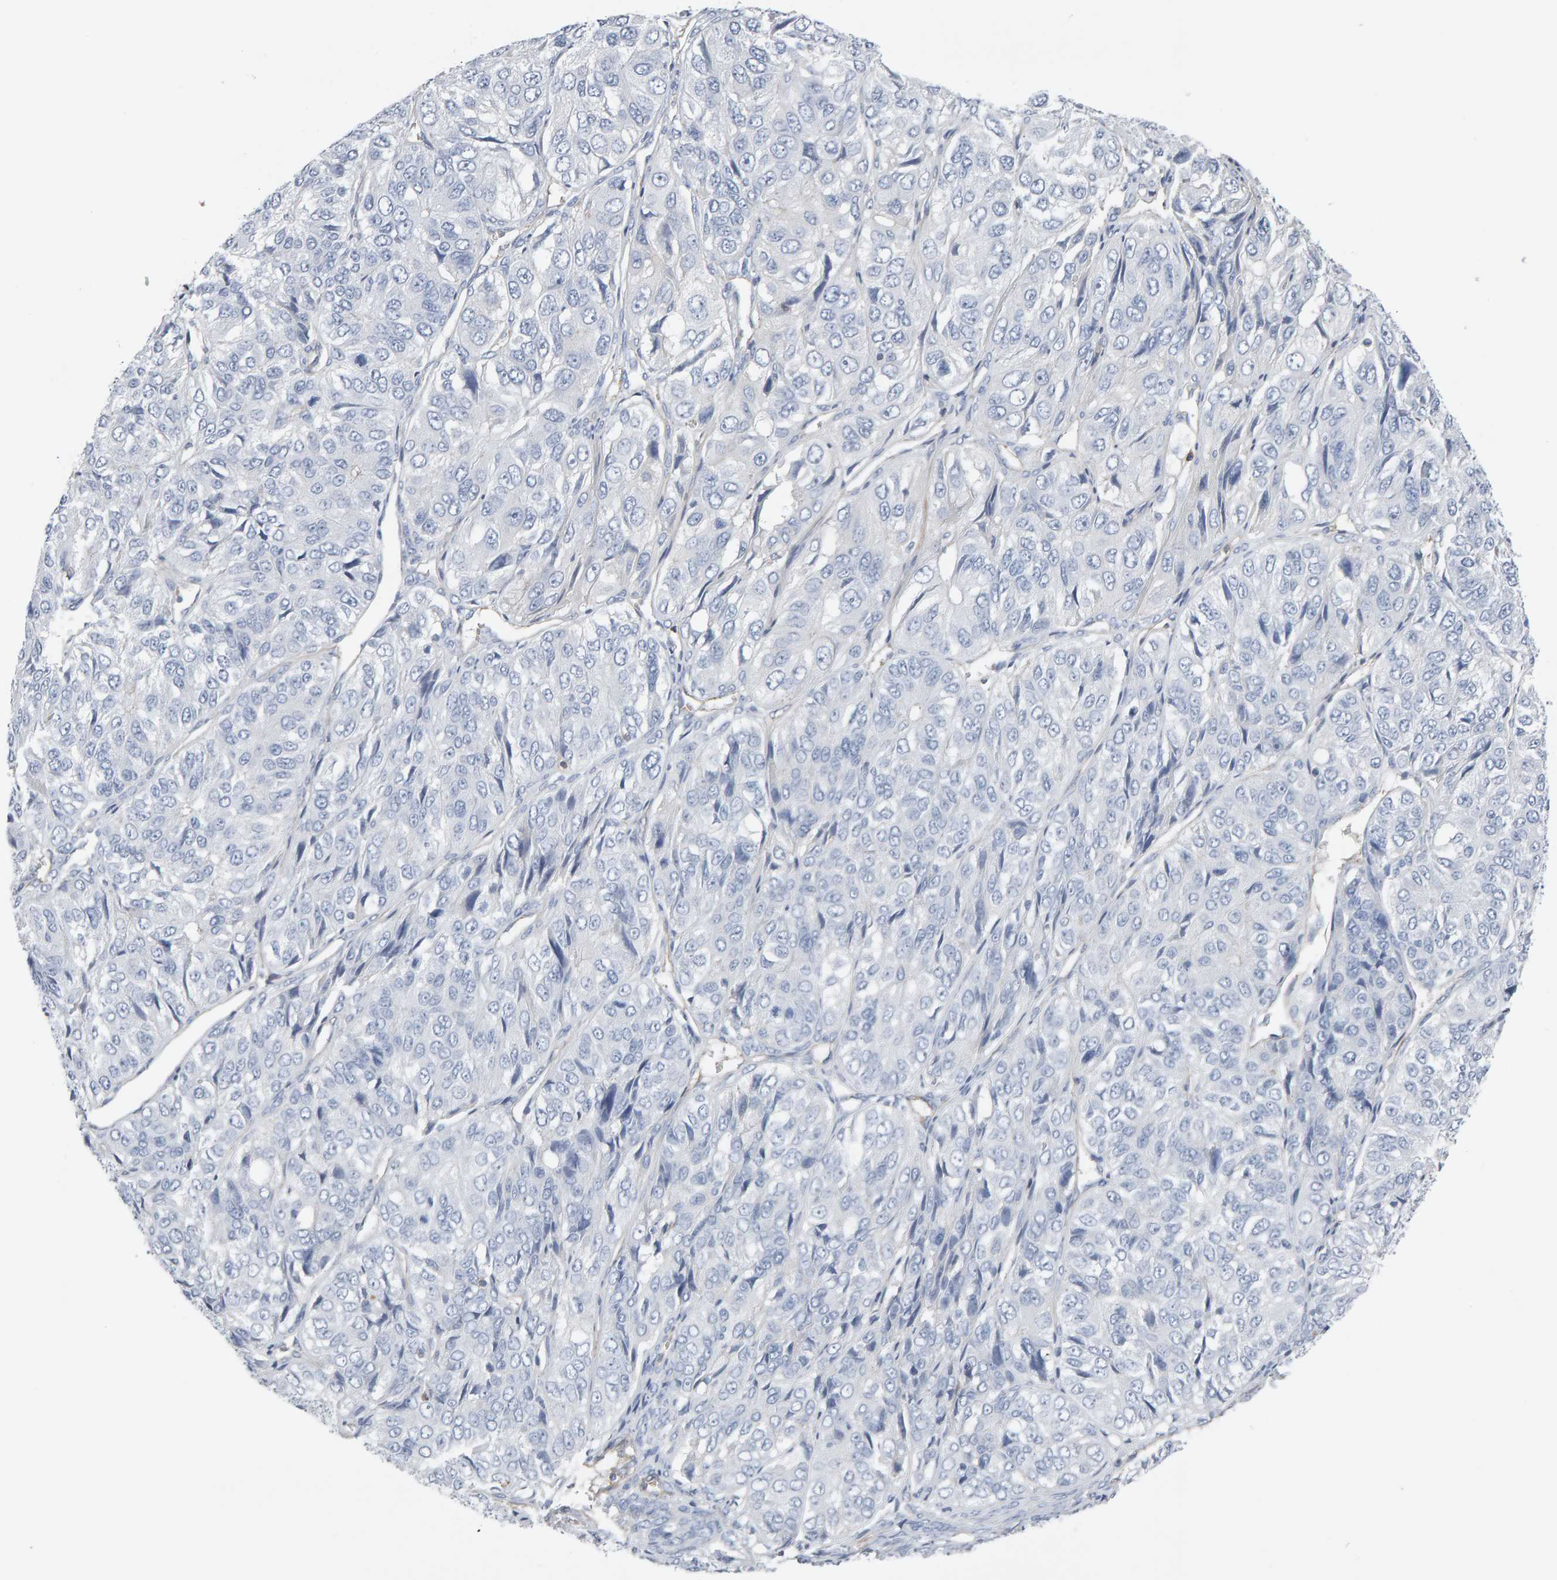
{"staining": {"intensity": "negative", "quantity": "none", "location": "none"}, "tissue": "ovarian cancer", "cell_type": "Tumor cells", "image_type": "cancer", "snomed": [{"axis": "morphology", "description": "Carcinoma, endometroid"}, {"axis": "topography", "description": "Ovary"}], "caption": "High magnification brightfield microscopy of endometroid carcinoma (ovarian) stained with DAB (3,3'-diaminobenzidine) (brown) and counterstained with hematoxylin (blue): tumor cells show no significant staining.", "gene": "FYN", "patient": {"sex": "female", "age": 51}}